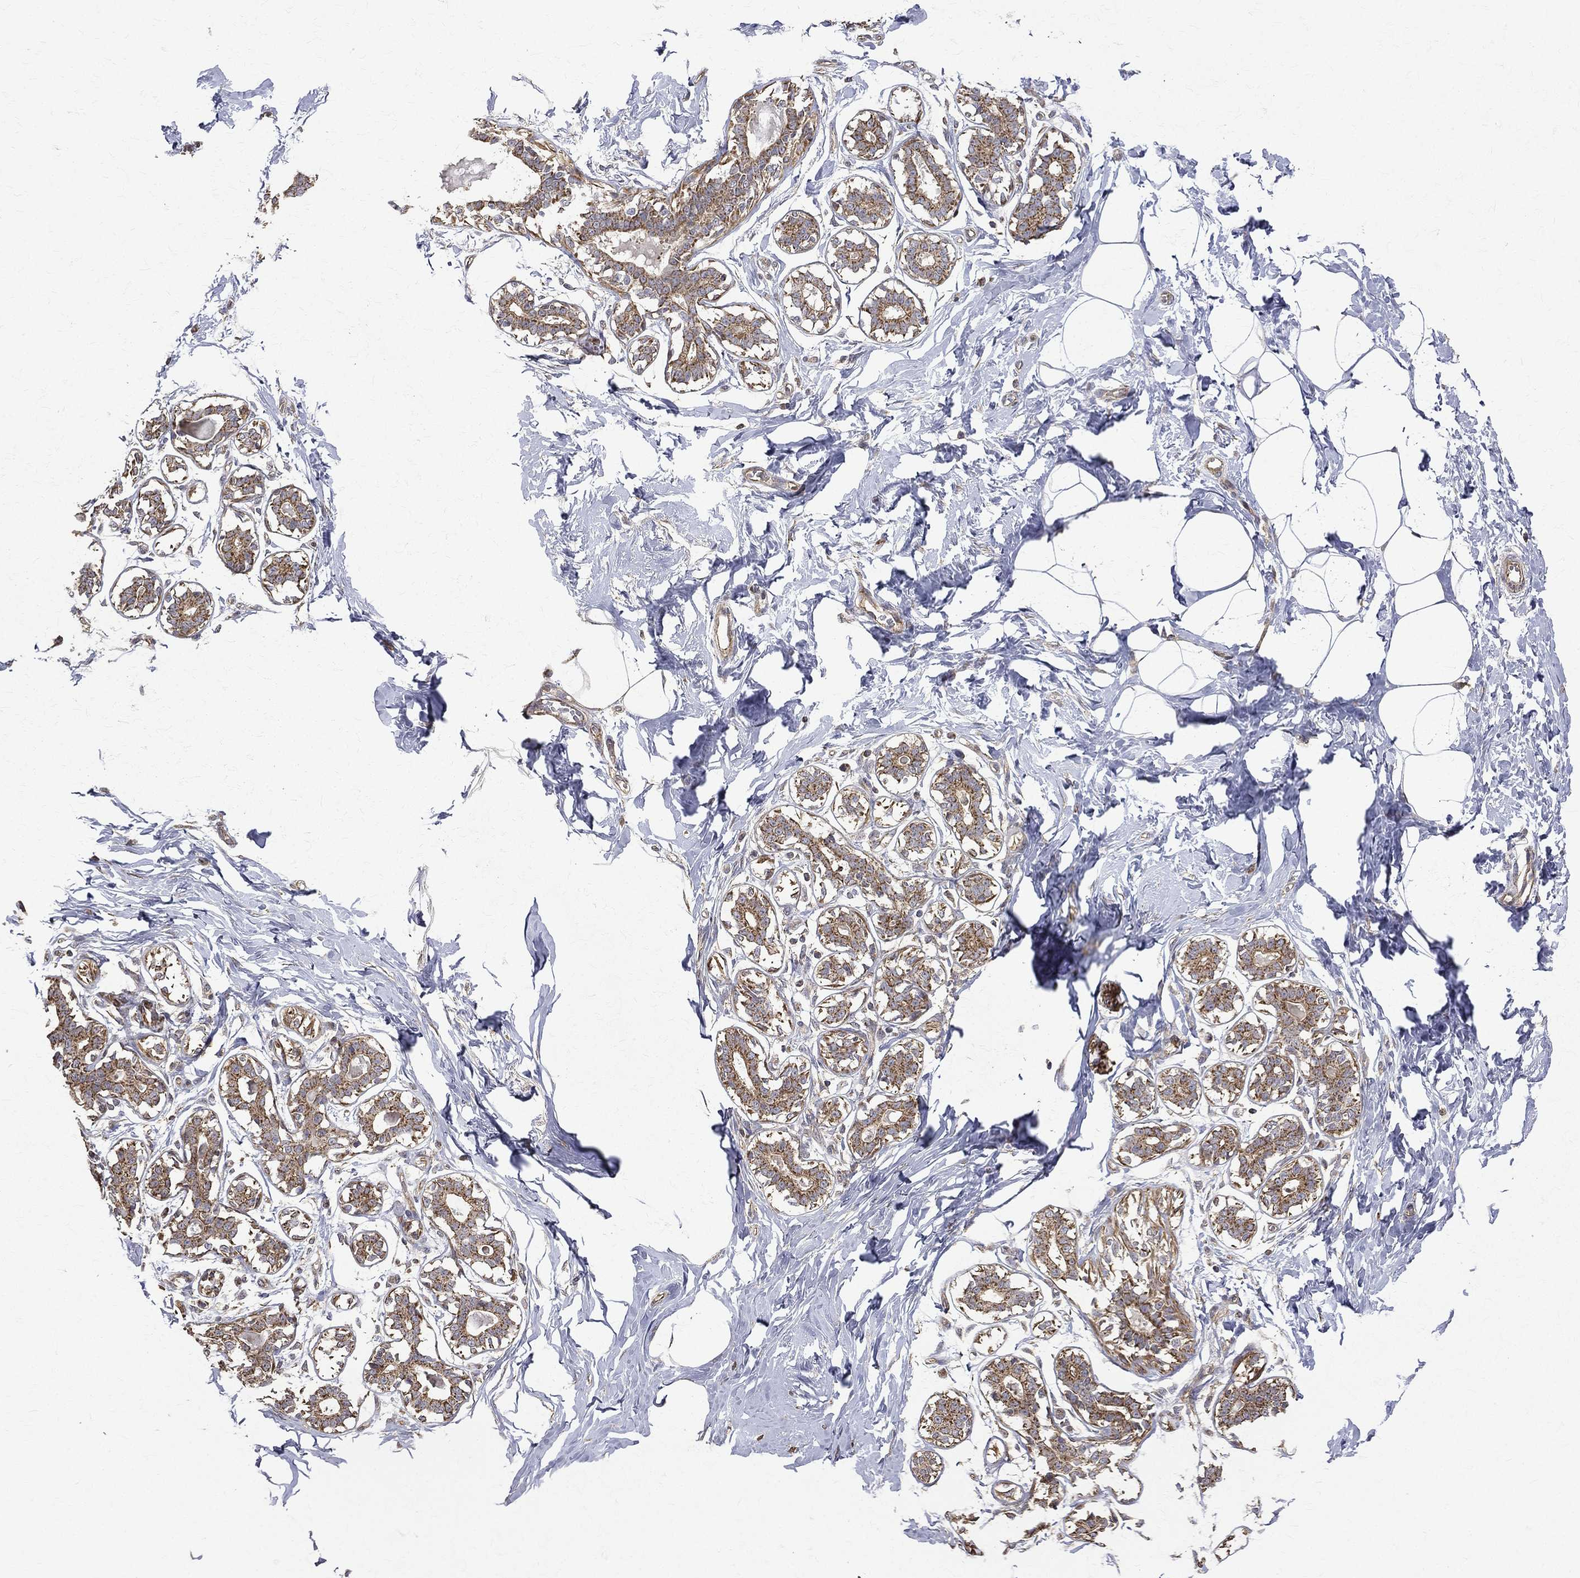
{"staining": {"intensity": "negative", "quantity": "none", "location": "none"}, "tissue": "breast", "cell_type": "Adipocytes", "image_type": "normal", "snomed": [{"axis": "morphology", "description": "Normal tissue, NOS"}, {"axis": "morphology", "description": "Lobular carcinoma, in situ"}, {"axis": "topography", "description": "Breast"}], "caption": "The photomicrograph reveals no staining of adipocytes in normal breast.", "gene": "RPGR", "patient": {"sex": "female", "age": 35}}